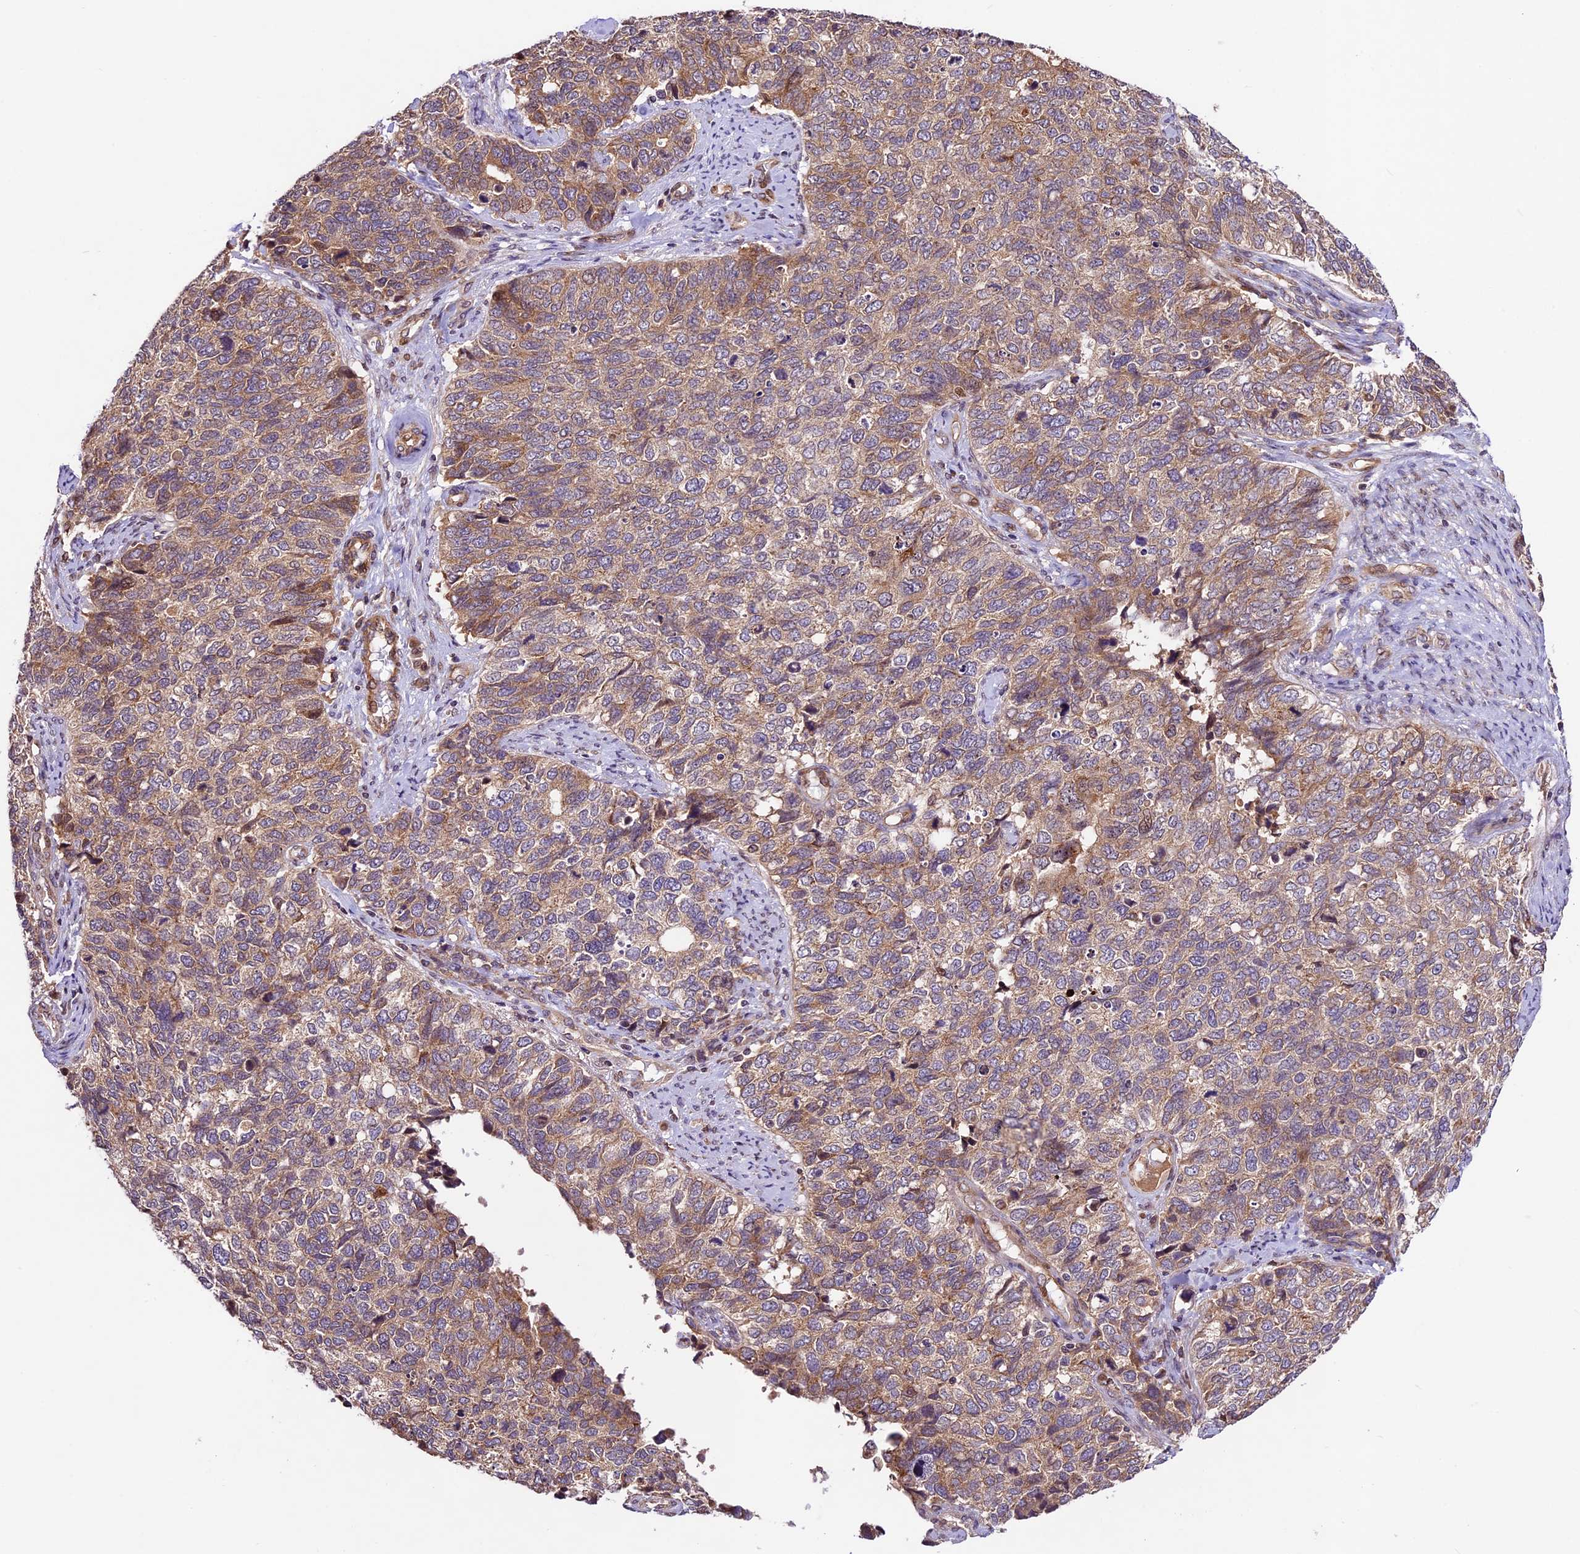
{"staining": {"intensity": "moderate", "quantity": "25%-75%", "location": "cytoplasmic/membranous"}, "tissue": "cervical cancer", "cell_type": "Tumor cells", "image_type": "cancer", "snomed": [{"axis": "morphology", "description": "Squamous cell carcinoma, NOS"}, {"axis": "topography", "description": "Cervix"}], "caption": "IHC micrograph of human cervical cancer (squamous cell carcinoma) stained for a protein (brown), which displays medium levels of moderate cytoplasmic/membranous staining in about 25%-75% of tumor cells.", "gene": "CCSER1", "patient": {"sex": "female", "age": 63}}